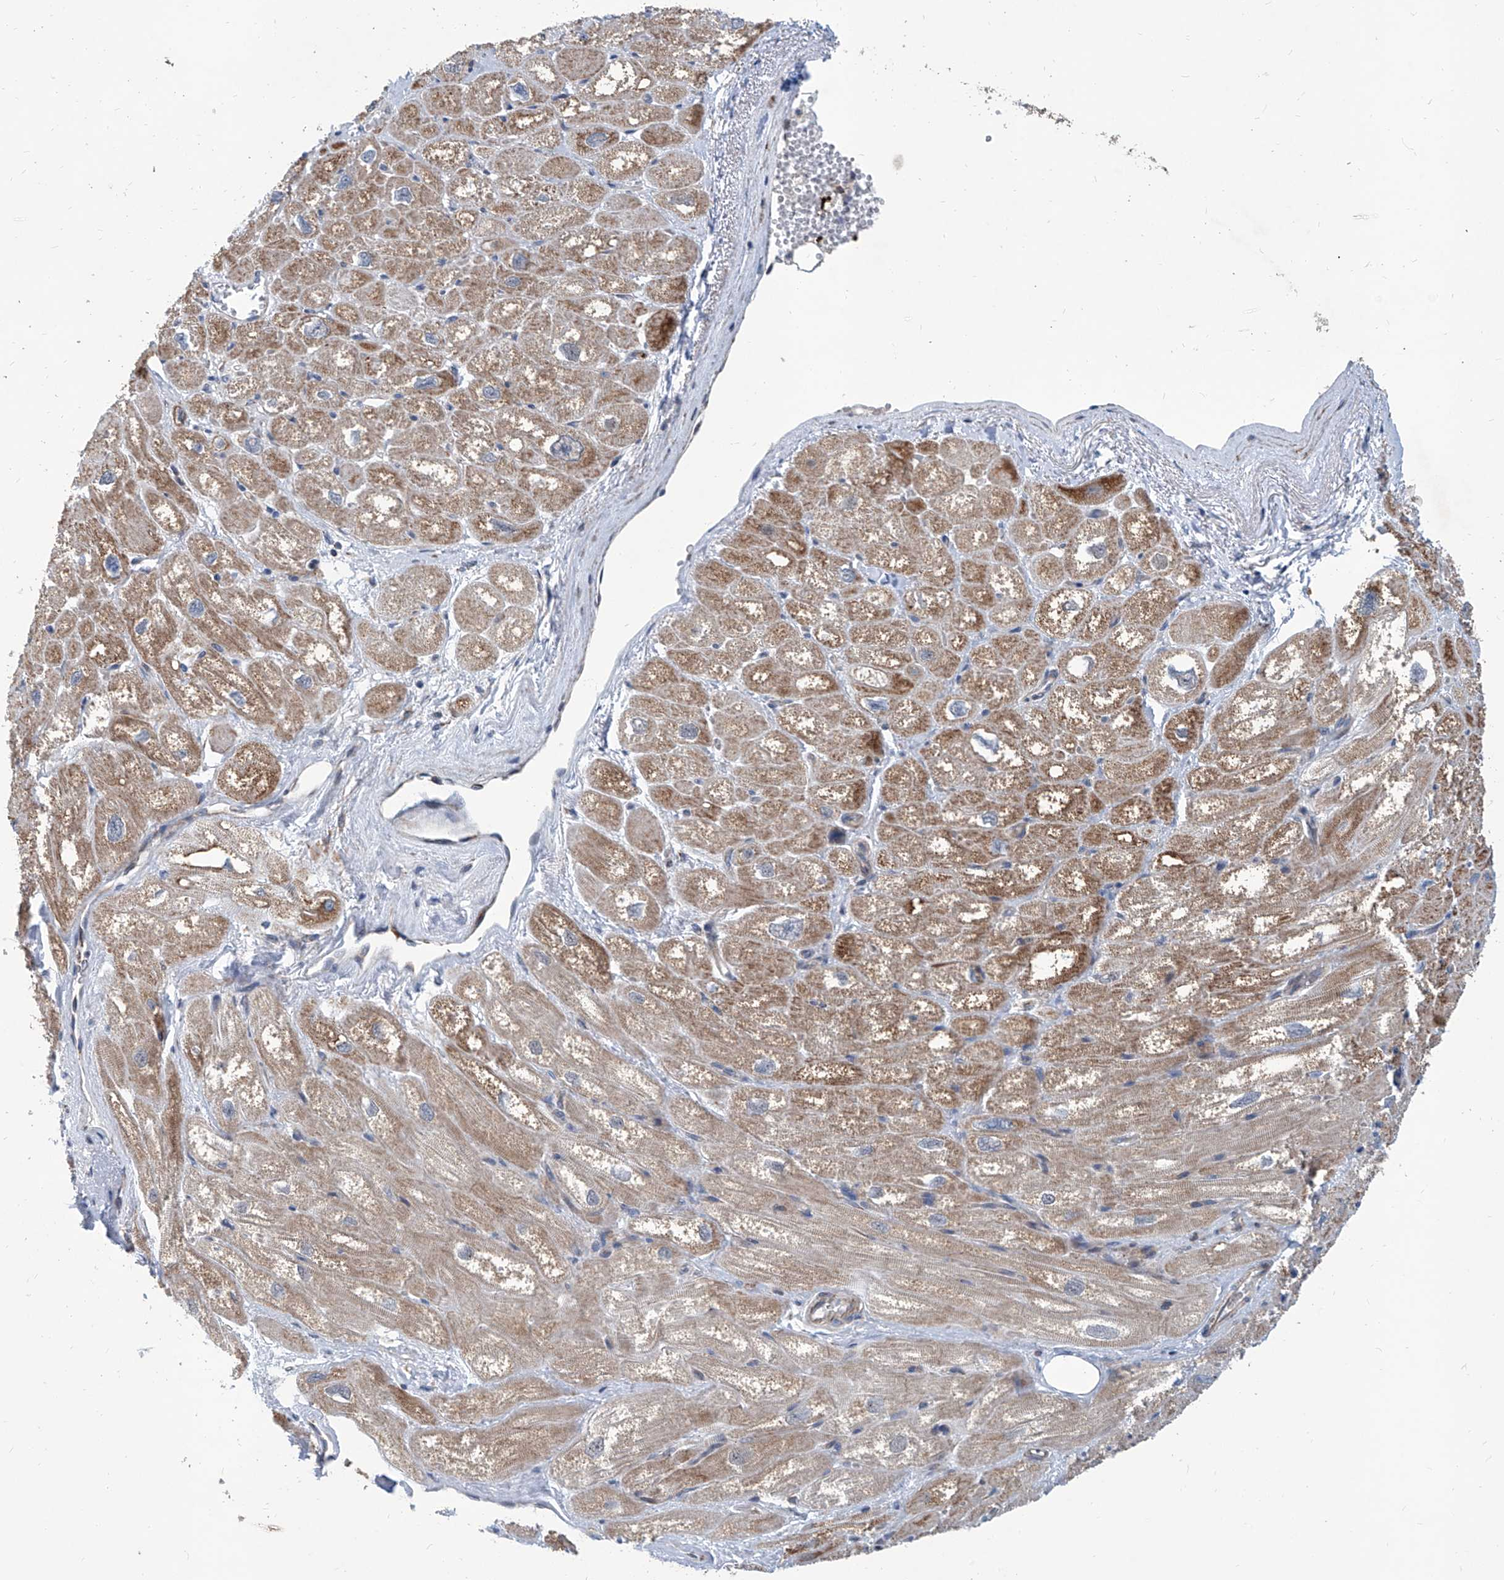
{"staining": {"intensity": "moderate", "quantity": "25%-75%", "location": "cytoplasmic/membranous"}, "tissue": "heart muscle", "cell_type": "Cardiomyocytes", "image_type": "normal", "snomed": [{"axis": "morphology", "description": "Normal tissue, NOS"}, {"axis": "topography", "description": "Heart"}], "caption": "Cardiomyocytes reveal moderate cytoplasmic/membranous expression in about 25%-75% of cells in normal heart muscle.", "gene": "USP48", "patient": {"sex": "male", "age": 50}}